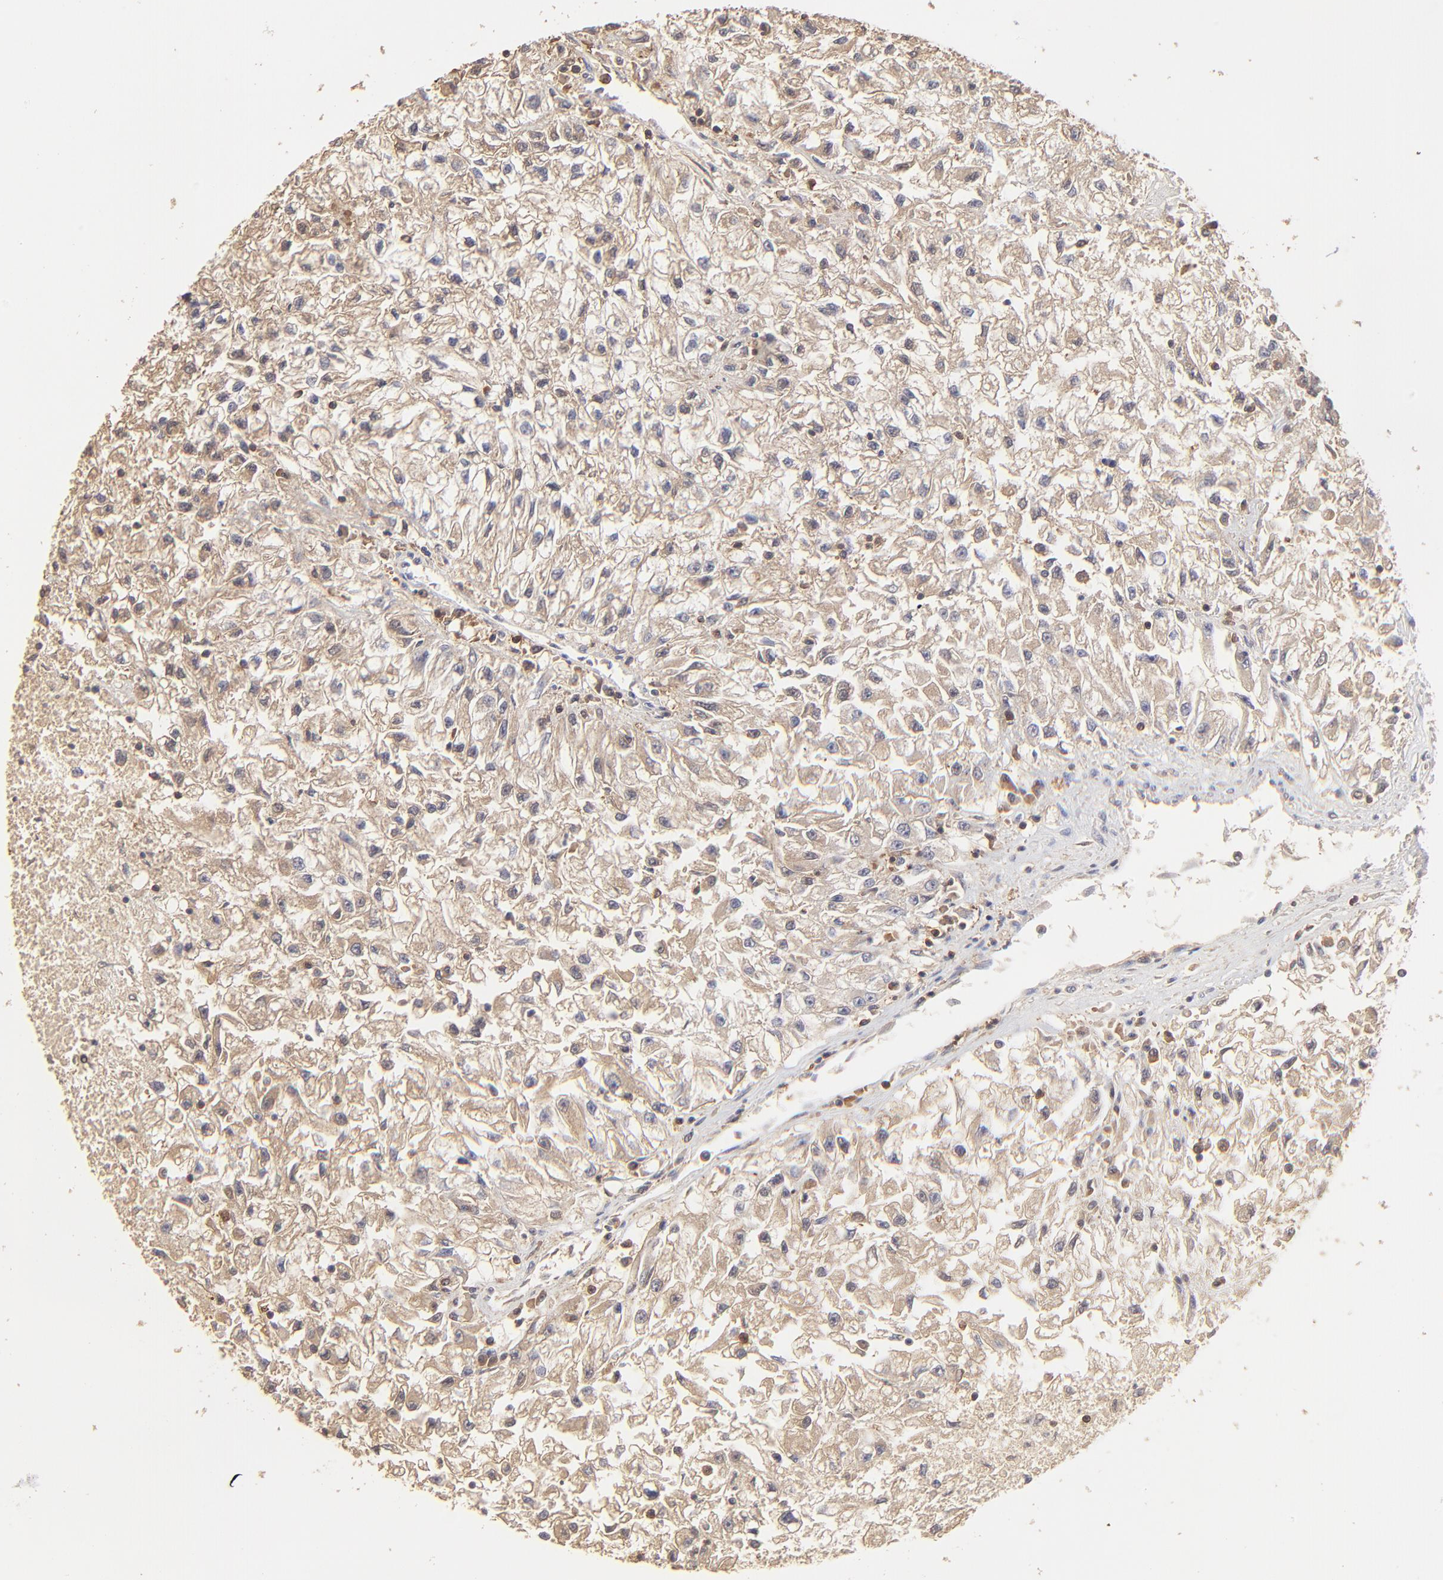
{"staining": {"intensity": "moderate", "quantity": ">75%", "location": "cytoplasmic/membranous"}, "tissue": "renal cancer", "cell_type": "Tumor cells", "image_type": "cancer", "snomed": [{"axis": "morphology", "description": "Adenocarcinoma, NOS"}, {"axis": "topography", "description": "Kidney"}], "caption": "Protein expression analysis of human renal cancer reveals moderate cytoplasmic/membranous expression in about >75% of tumor cells. Ihc stains the protein in brown and the nuclei are stained blue.", "gene": "STON2", "patient": {"sex": "male", "age": 59}}